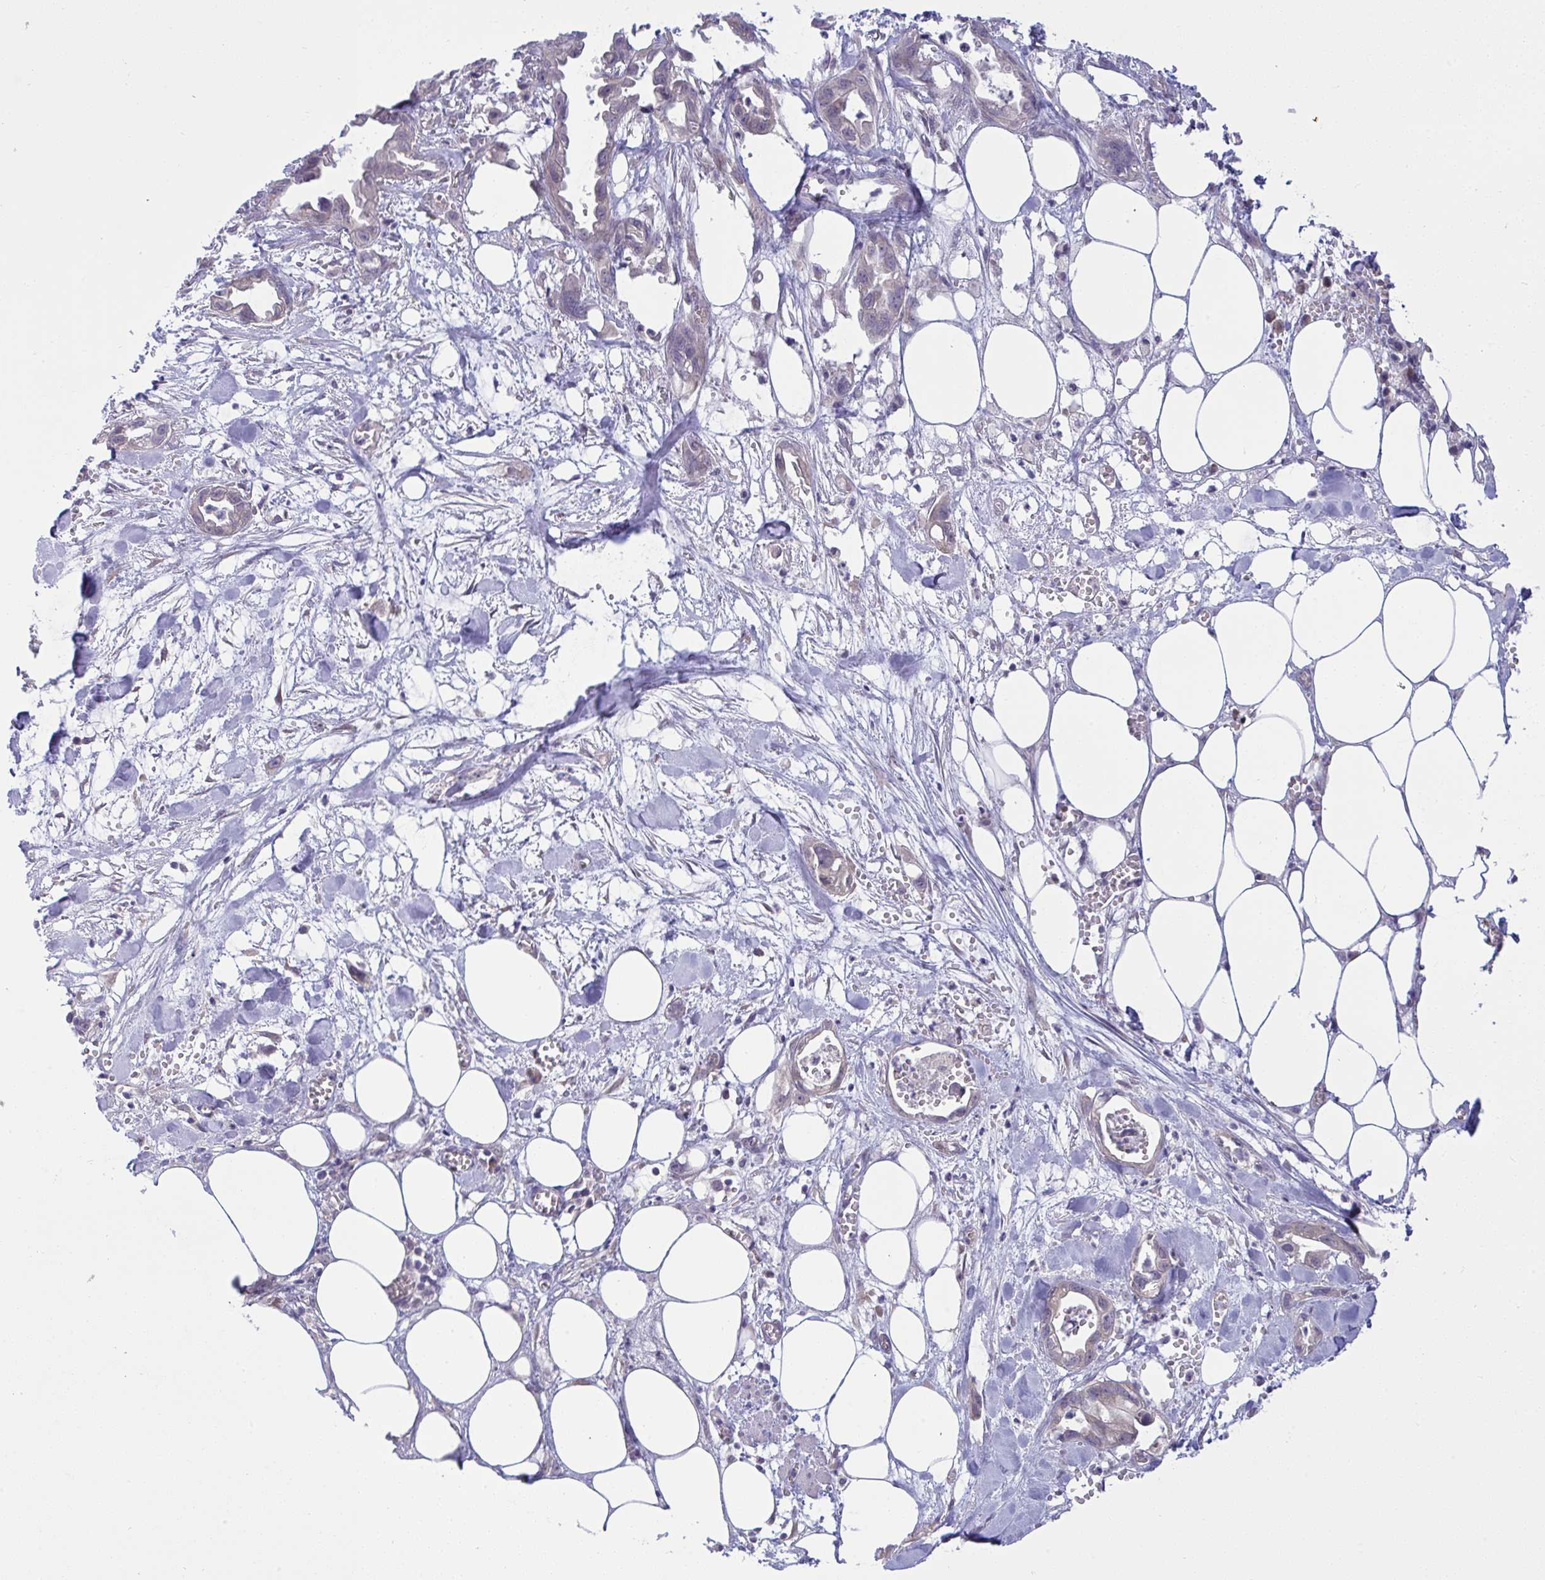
{"staining": {"intensity": "negative", "quantity": "none", "location": "none"}, "tissue": "pancreatic cancer", "cell_type": "Tumor cells", "image_type": "cancer", "snomed": [{"axis": "morphology", "description": "Adenocarcinoma, NOS"}, {"axis": "topography", "description": "Pancreas"}], "caption": "This is an immunohistochemistry photomicrograph of adenocarcinoma (pancreatic). There is no expression in tumor cells.", "gene": "TMEM41A", "patient": {"sex": "female", "age": 73}}